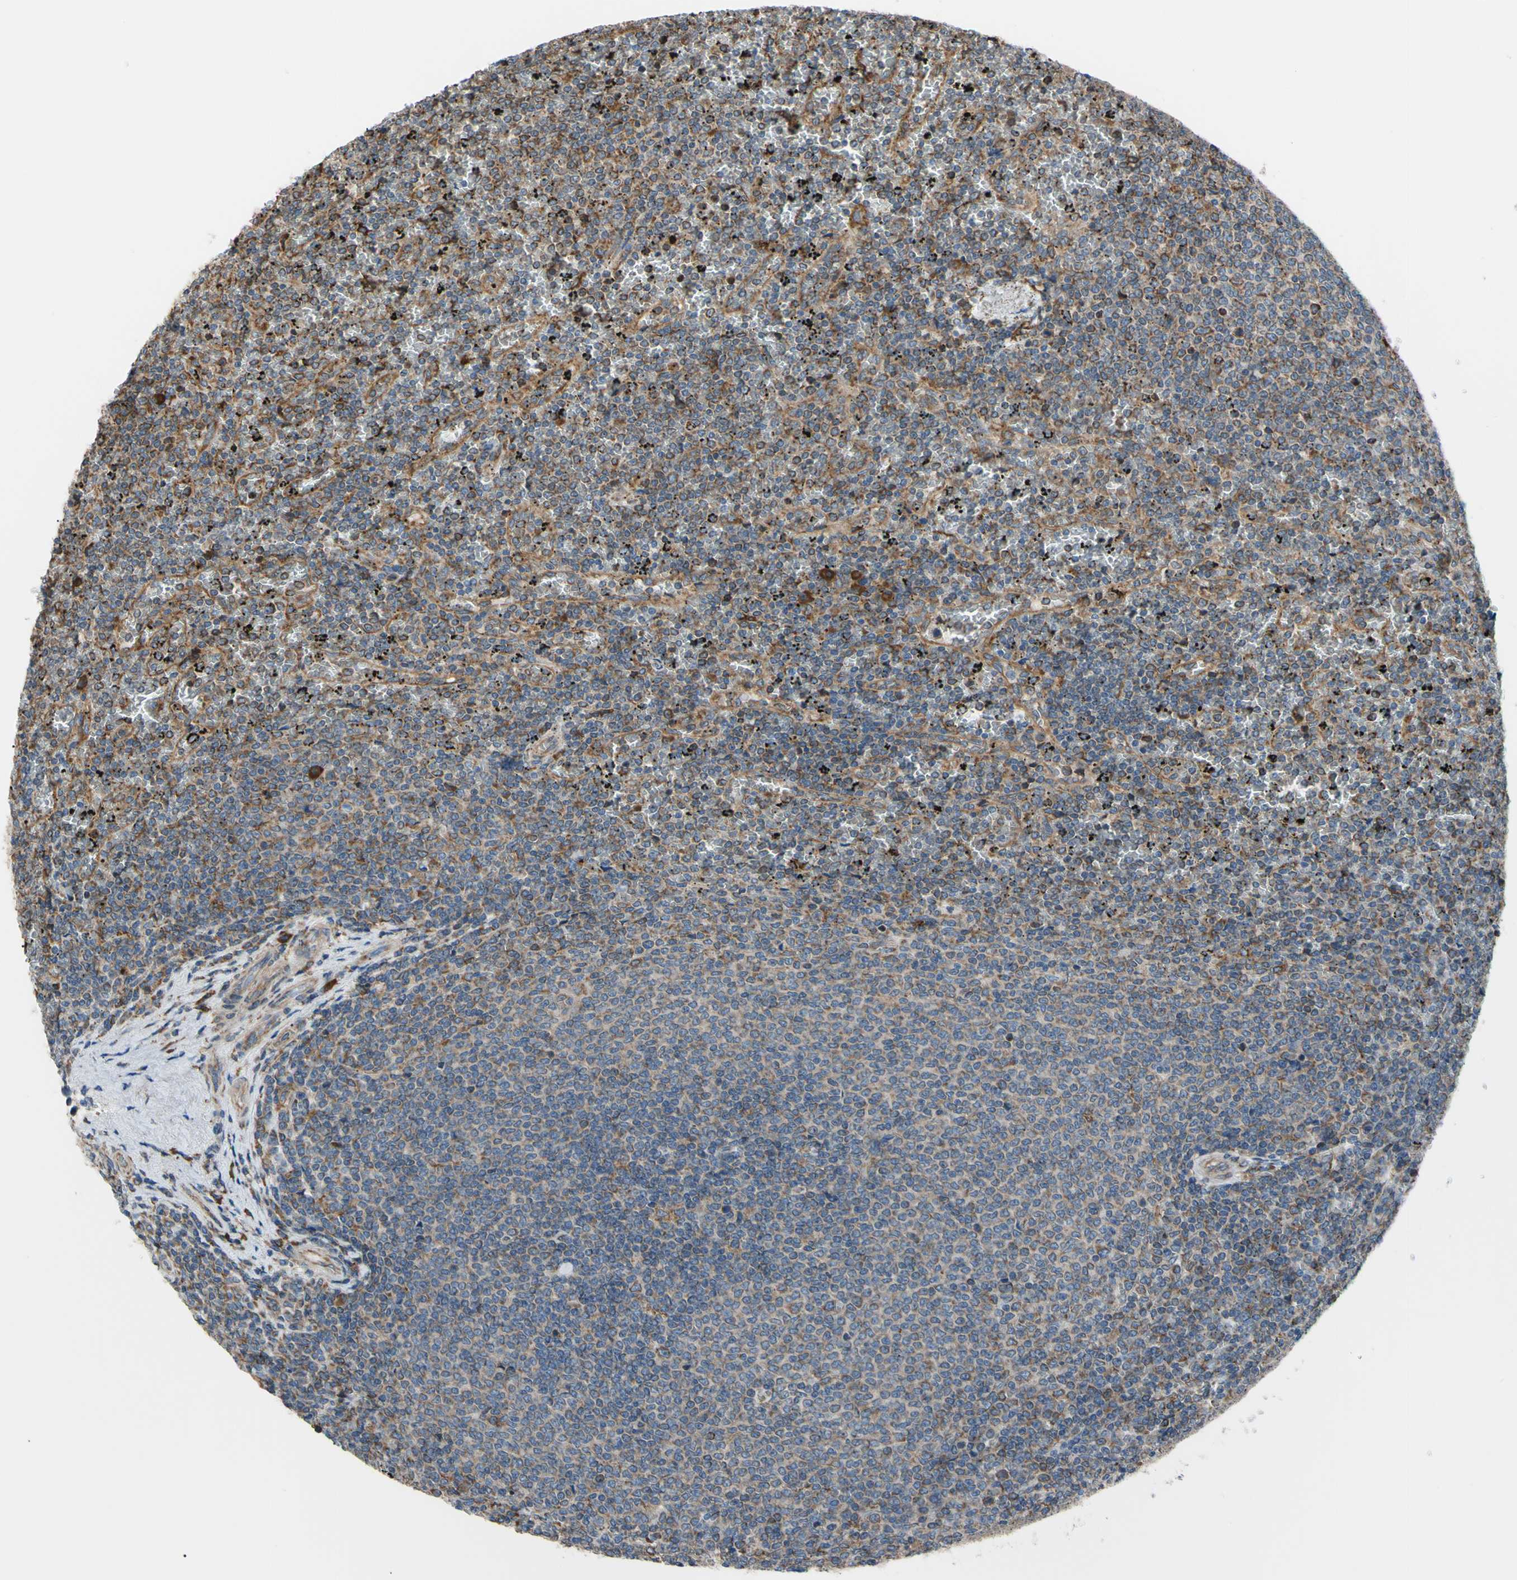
{"staining": {"intensity": "moderate", "quantity": ">75%", "location": "cytoplasmic/membranous"}, "tissue": "lymphoma", "cell_type": "Tumor cells", "image_type": "cancer", "snomed": [{"axis": "morphology", "description": "Malignant lymphoma, non-Hodgkin's type, Low grade"}, {"axis": "topography", "description": "Spleen"}], "caption": "Tumor cells exhibit medium levels of moderate cytoplasmic/membranous expression in about >75% of cells in human malignant lymphoma, non-Hodgkin's type (low-grade).", "gene": "BMF", "patient": {"sex": "female", "age": 77}}